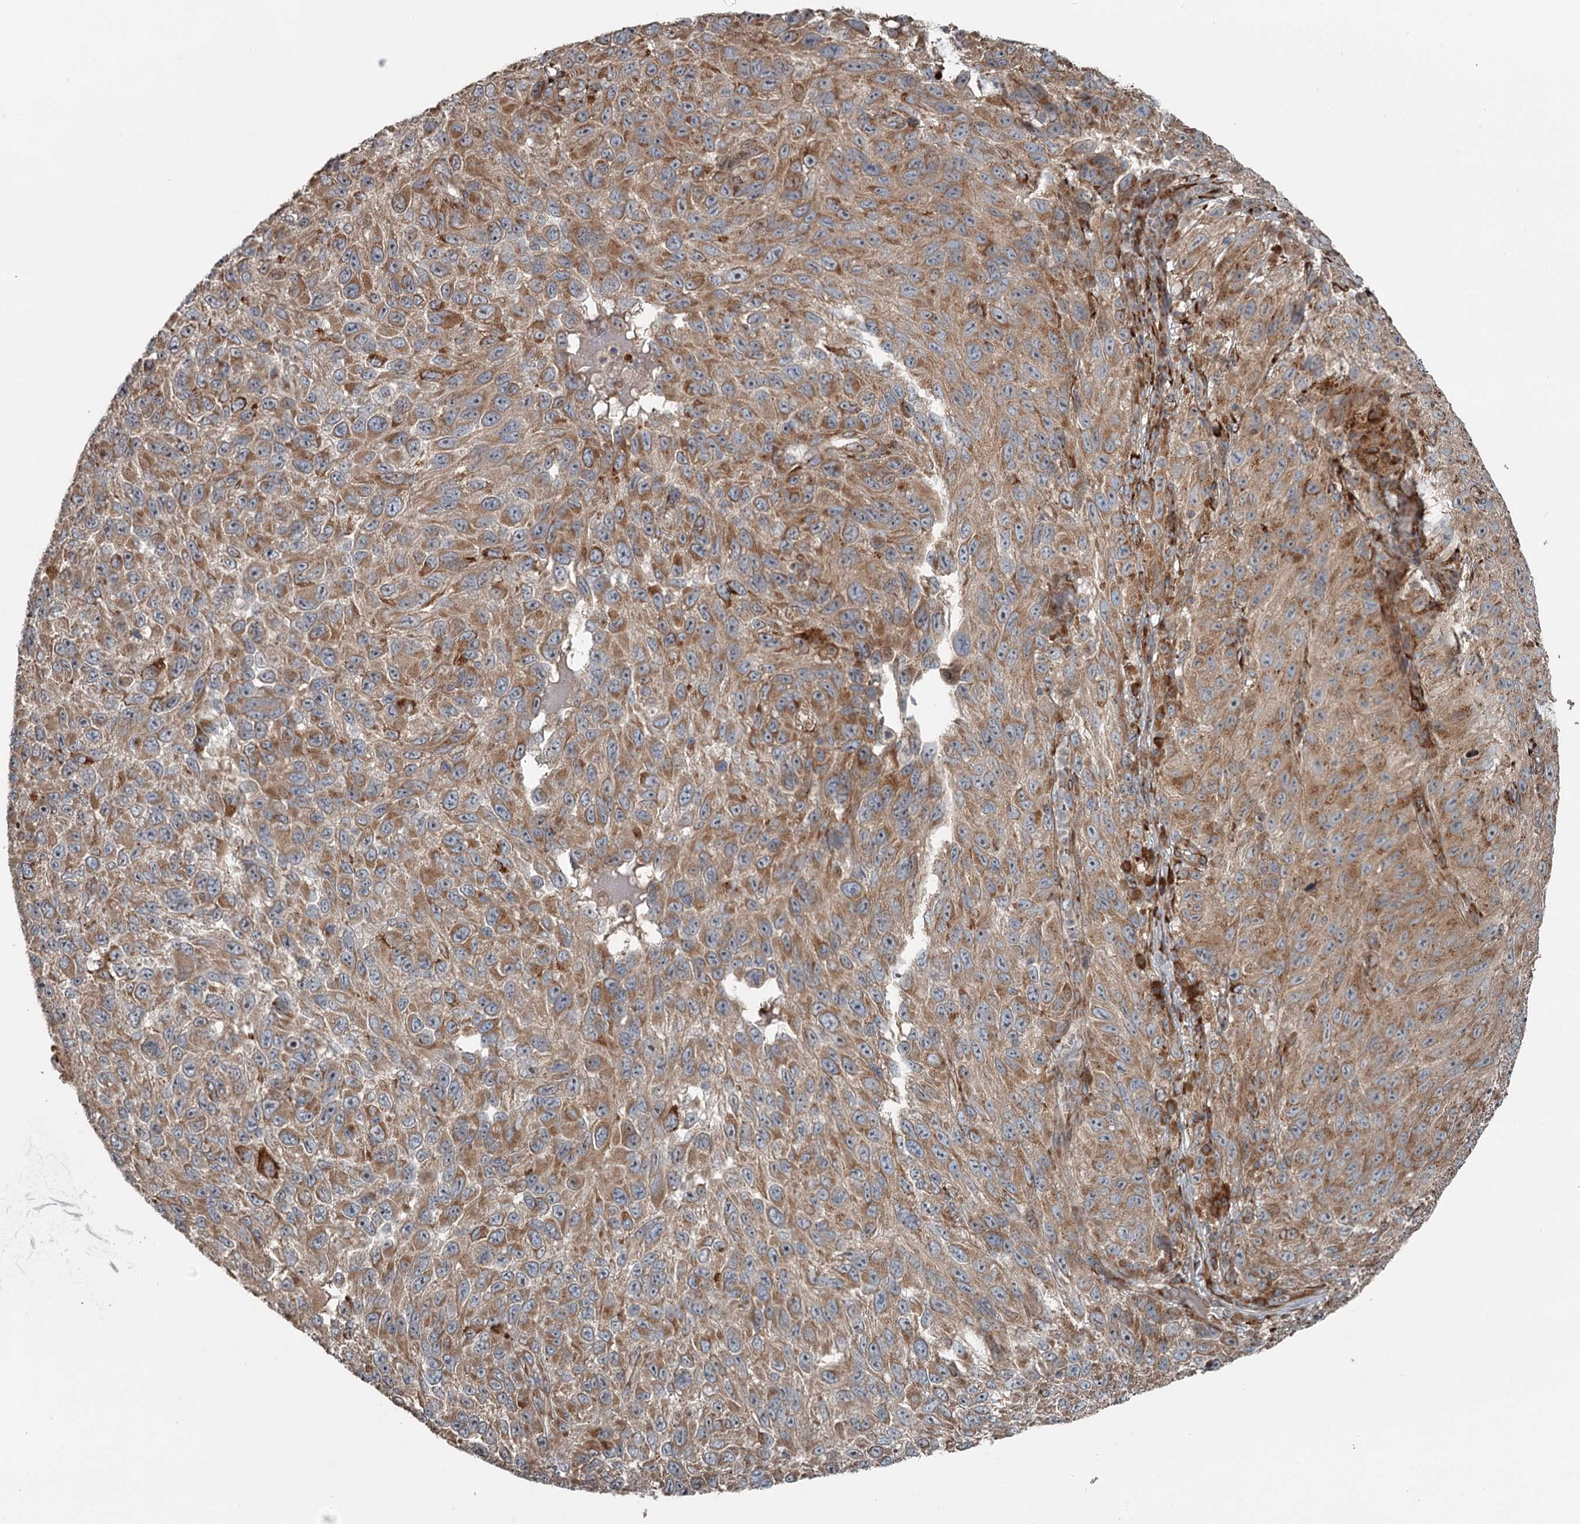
{"staining": {"intensity": "moderate", "quantity": ">75%", "location": "cytoplasmic/membranous"}, "tissue": "melanoma", "cell_type": "Tumor cells", "image_type": "cancer", "snomed": [{"axis": "morphology", "description": "Malignant melanoma, NOS"}, {"axis": "topography", "description": "Skin"}], "caption": "DAB (3,3'-diaminobenzidine) immunohistochemical staining of human malignant melanoma shows moderate cytoplasmic/membranous protein positivity in approximately >75% of tumor cells. (DAB (3,3'-diaminobenzidine) = brown stain, brightfield microscopy at high magnification).", "gene": "RASSF8", "patient": {"sex": "female", "age": 96}}